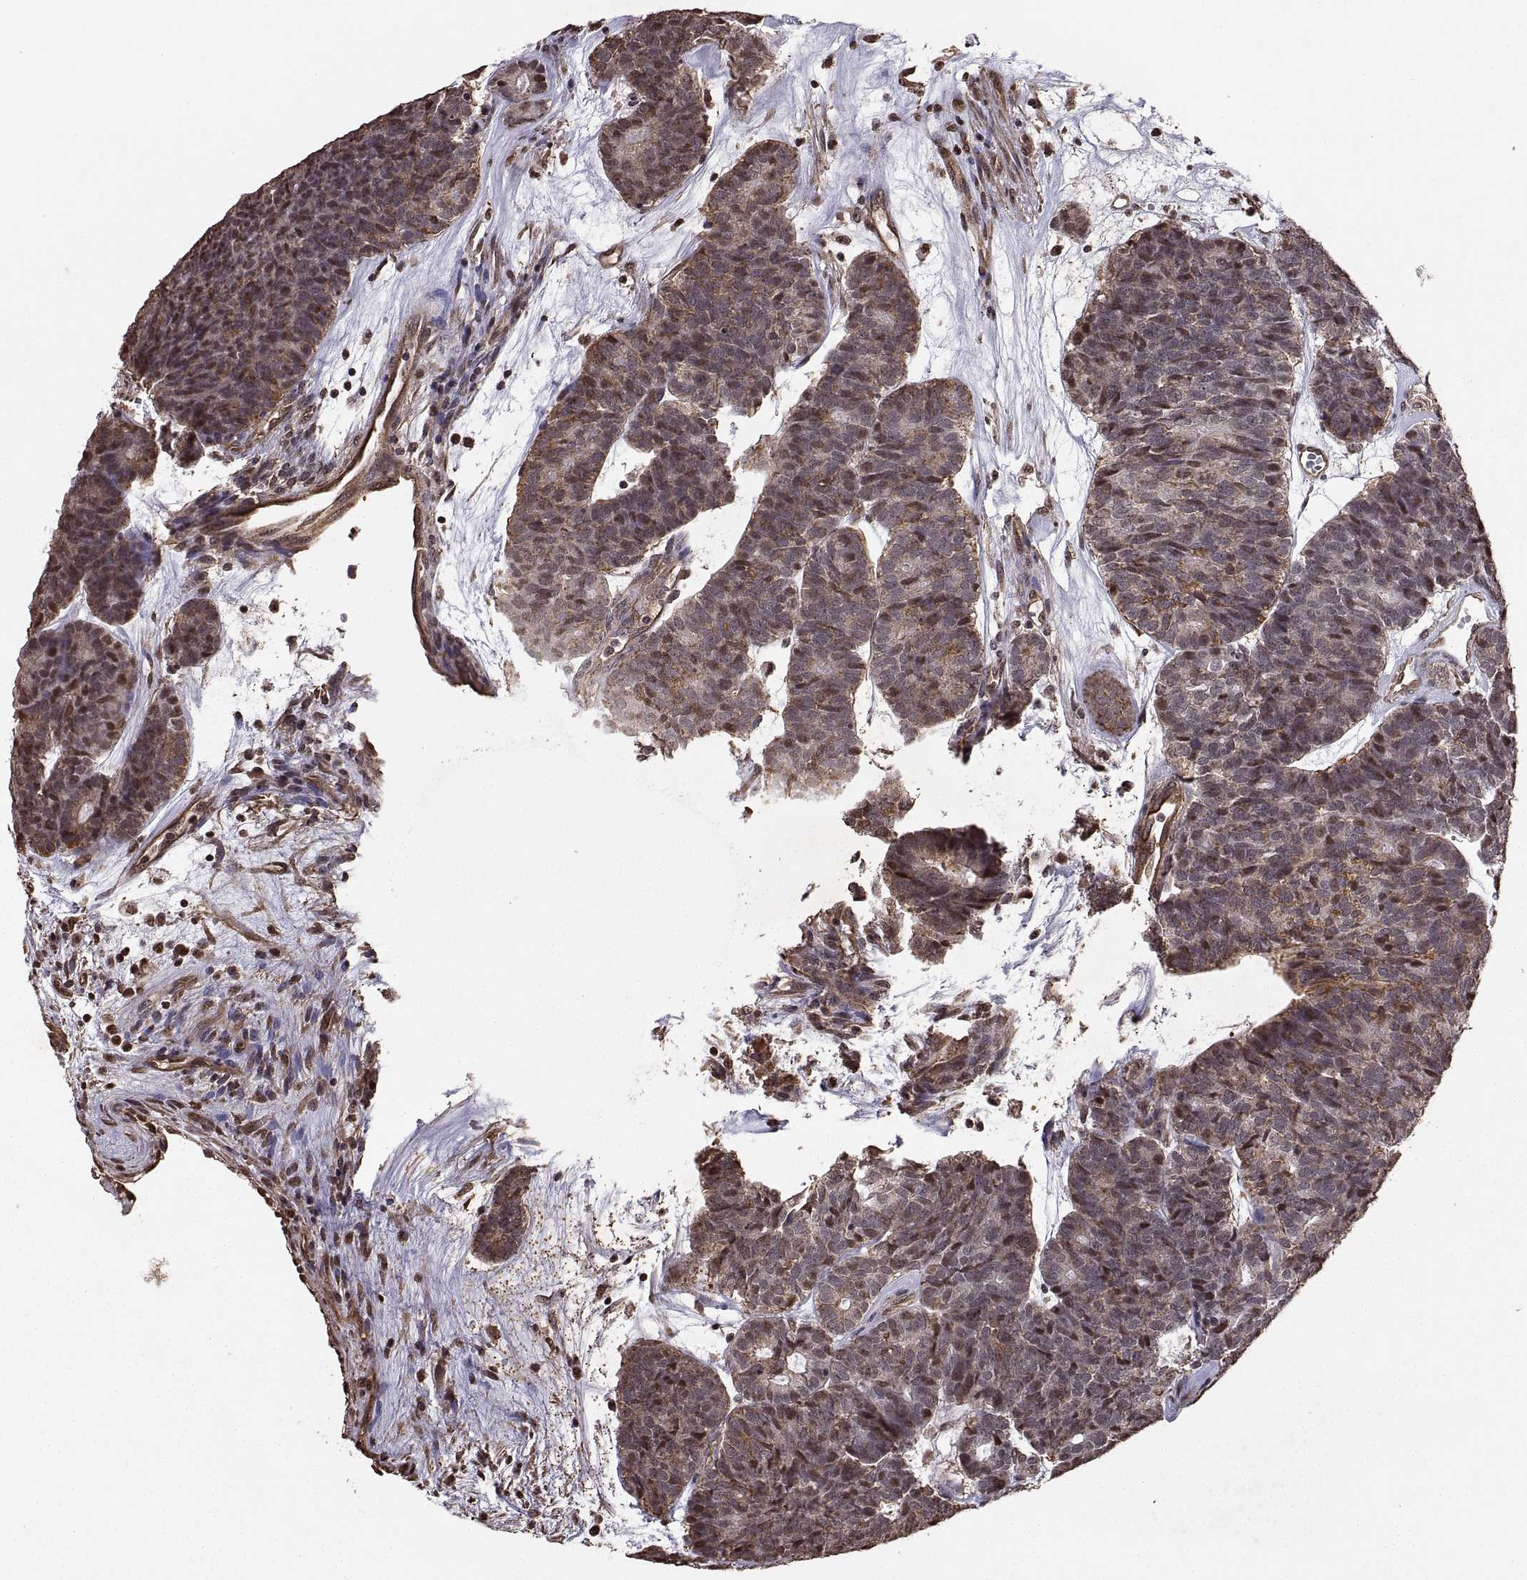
{"staining": {"intensity": "moderate", "quantity": ">75%", "location": "cytoplasmic/membranous,nuclear"}, "tissue": "head and neck cancer", "cell_type": "Tumor cells", "image_type": "cancer", "snomed": [{"axis": "morphology", "description": "Adenocarcinoma, NOS"}, {"axis": "topography", "description": "Head-Neck"}], "caption": "Immunohistochemical staining of human head and neck adenocarcinoma exhibits medium levels of moderate cytoplasmic/membranous and nuclear protein positivity in approximately >75% of tumor cells.", "gene": "ARRB1", "patient": {"sex": "female", "age": 81}}